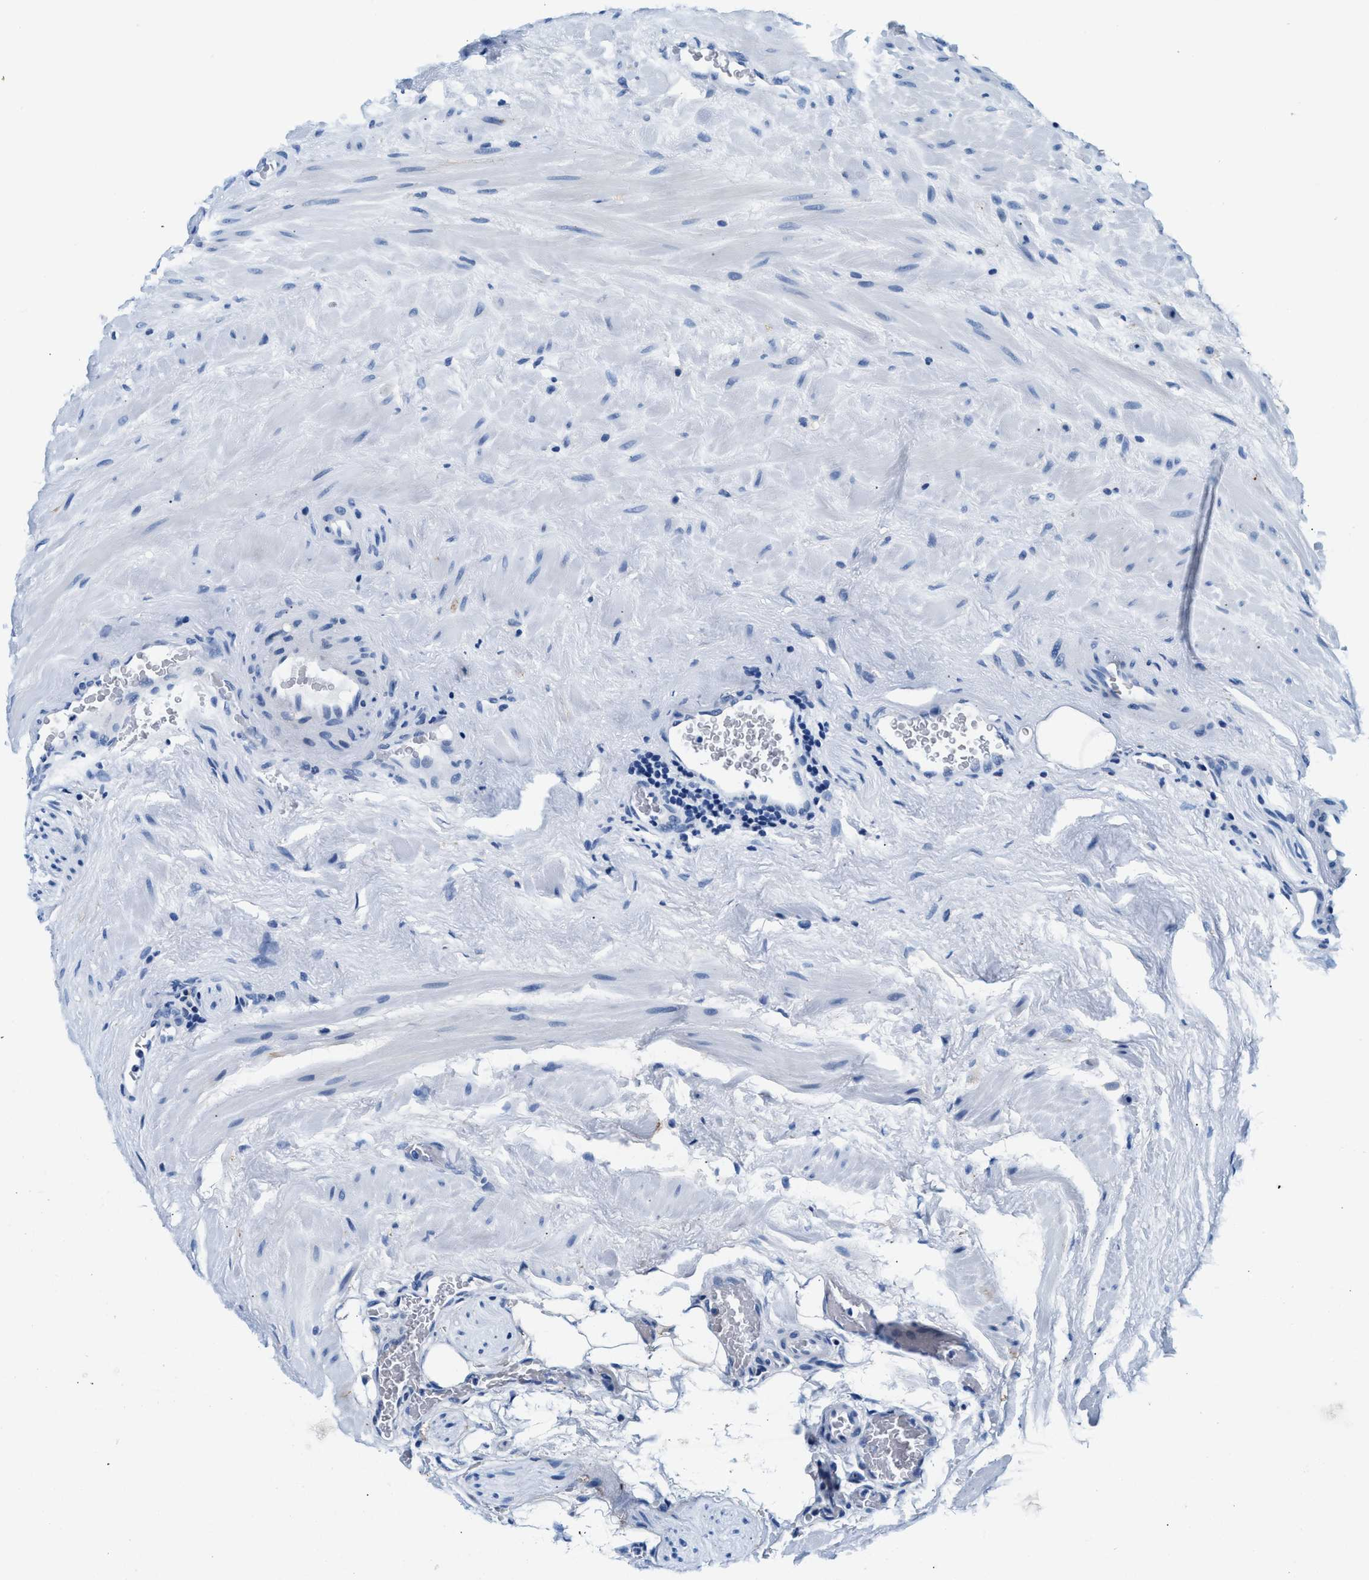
{"staining": {"intensity": "negative", "quantity": "none", "location": "none"}, "tissue": "prostate cancer", "cell_type": "Tumor cells", "image_type": "cancer", "snomed": [{"axis": "morphology", "description": "Adenocarcinoma, High grade"}, {"axis": "topography", "description": "Prostate"}], "caption": "Tumor cells show no significant positivity in prostate cancer (high-grade adenocarcinoma). Brightfield microscopy of immunohistochemistry stained with DAB (3,3'-diaminobenzidine) (brown) and hematoxylin (blue), captured at high magnification.", "gene": "SLFN11", "patient": {"sex": "male", "age": 64}}